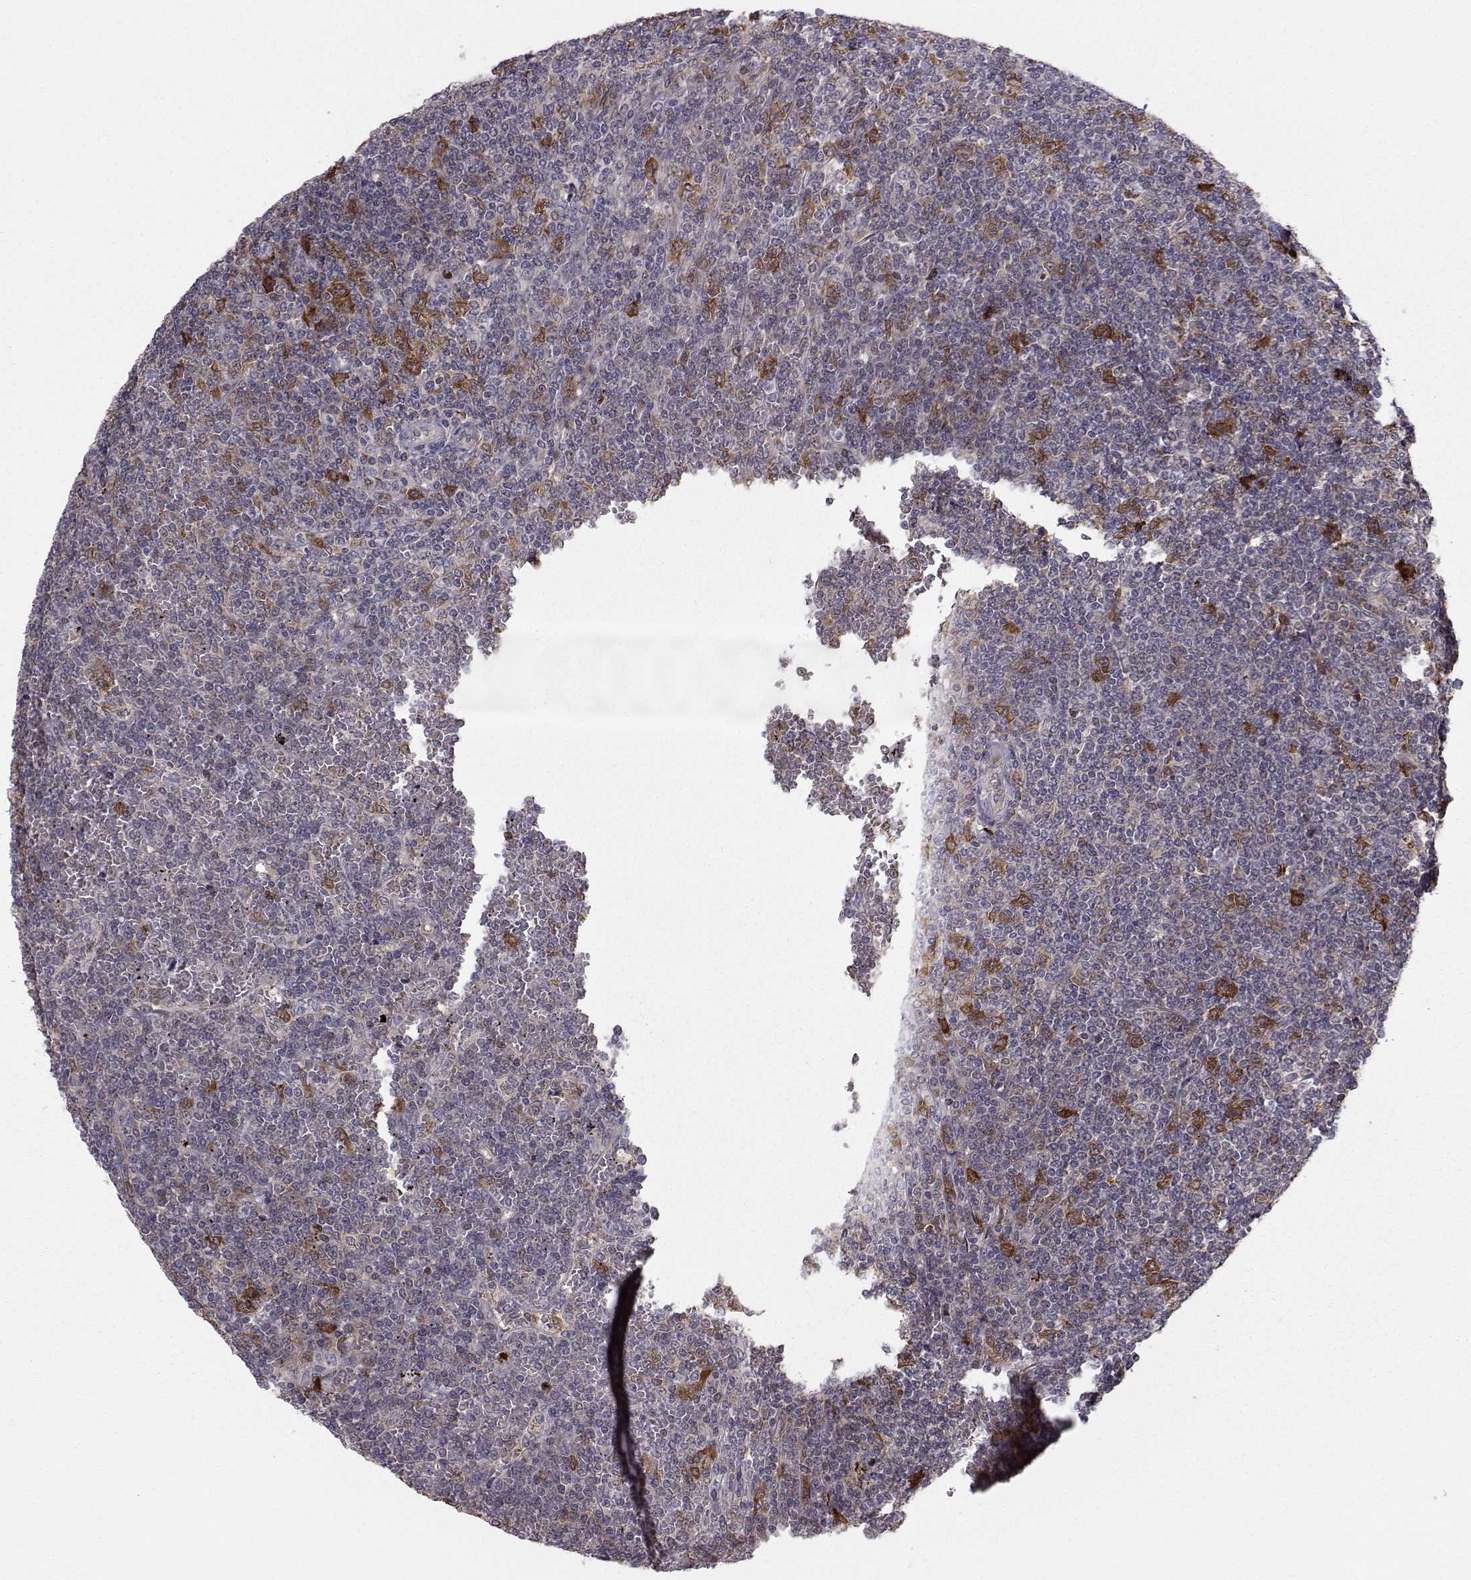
{"staining": {"intensity": "negative", "quantity": "none", "location": "none"}, "tissue": "lymphoma", "cell_type": "Tumor cells", "image_type": "cancer", "snomed": [{"axis": "morphology", "description": "Malignant lymphoma, non-Hodgkin's type, Low grade"}, {"axis": "topography", "description": "Spleen"}], "caption": "Micrograph shows no significant protein positivity in tumor cells of lymphoma.", "gene": "HSP90AB1", "patient": {"sex": "female", "age": 19}}